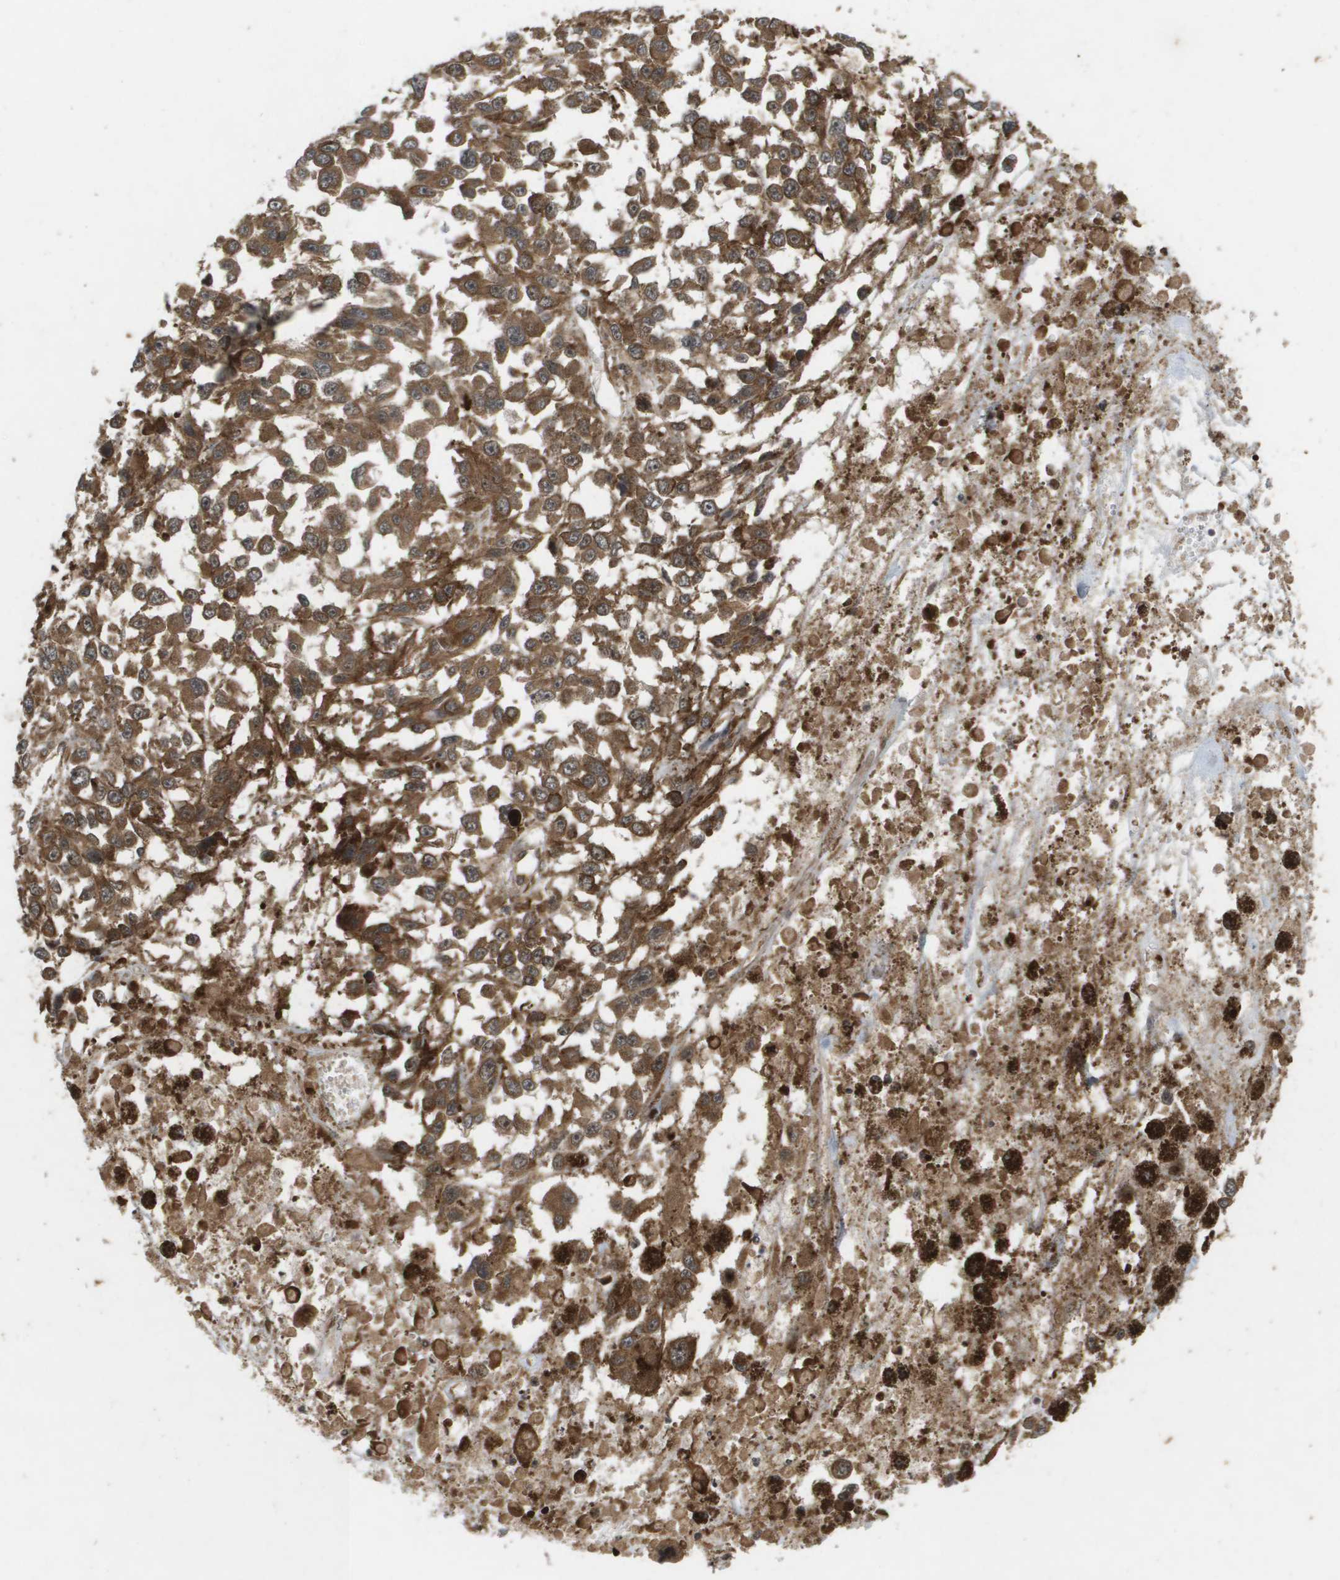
{"staining": {"intensity": "moderate", "quantity": ">75%", "location": "cytoplasmic/membranous"}, "tissue": "melanoma", "cell_type": "Tumor cells", "image_type": "cancer", "snomed": [{"axis": "morphology", "description": "Malignant melanoma, Metastatic site"}, {"axis": "topography", "description": "Lymph node"}], "caption": "Immunohistochemical staining of human melanoma reveals medium levels of moderate cytoplasmic/membranous expression in about >75% of tumor cells.", "gene": "KIF11", "patient": {"sex": "male", "age": 59}}